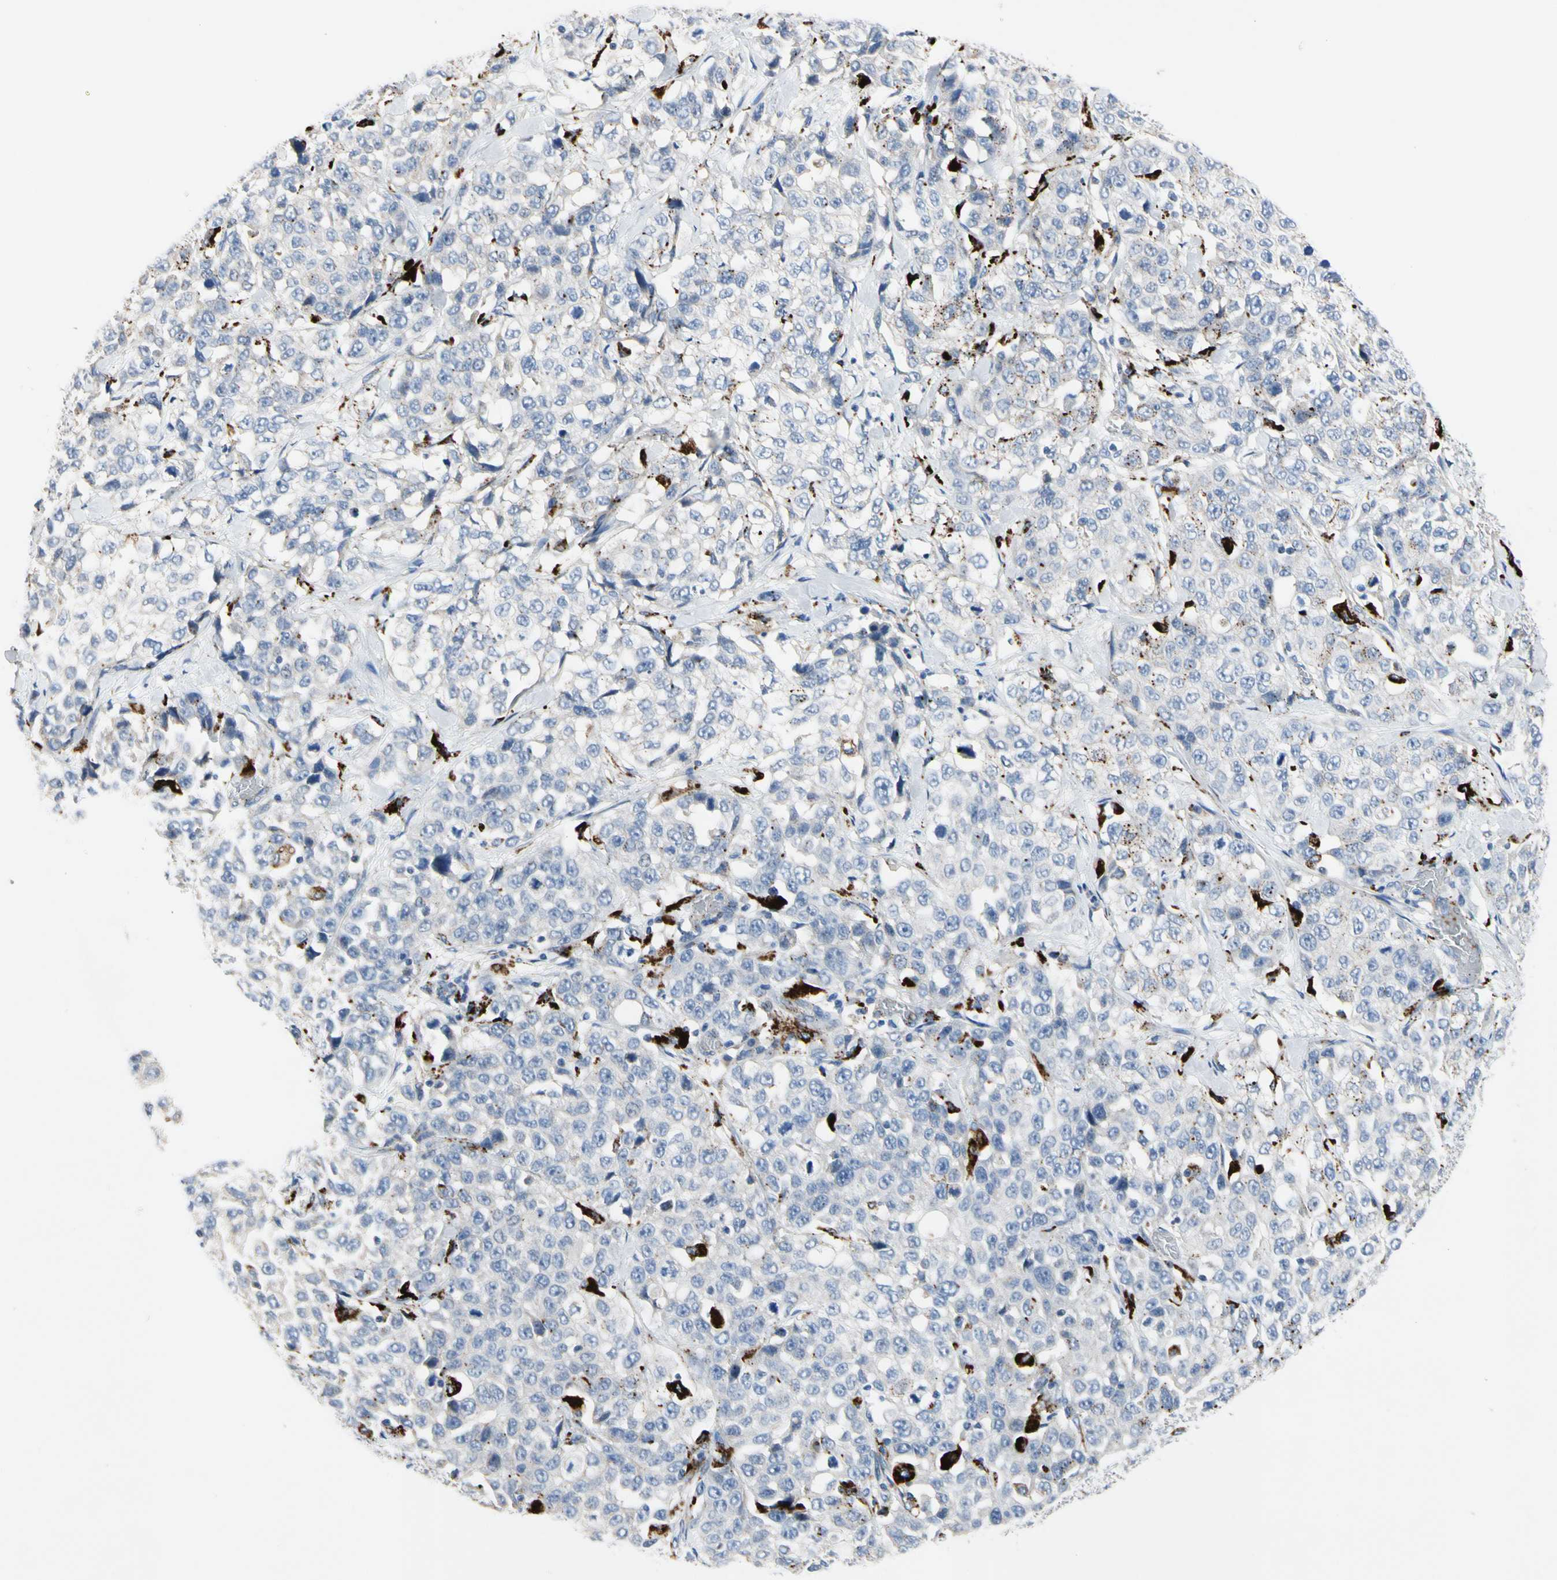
{"staining": {"intensity": "negative", "quantity": "none", "location": "none"}, "tissue": "stomach cancer", "cell_type": "Tumor cells", "image_type": "cancer", "snomed": [{"axis": "morphology", "description": "Normal tissue, NOS"}, {"axis": "morphology", "description": "Adenocarcinoma, NOS"}, {"axis": "topography", "description": "Stomach"}], "caption": "DAB immunohistochemical staining of stomach cancer (adenocarcinoma) exhibits no significant staining in tumor cells. The staining was performed using DAB to visualize the protein expression in brown, while the nuclei were stained in blue with hematoxylin (Magnification: 20x).", "gene": "RETSAT", "patient": {"sex": "male", "age": 48}}